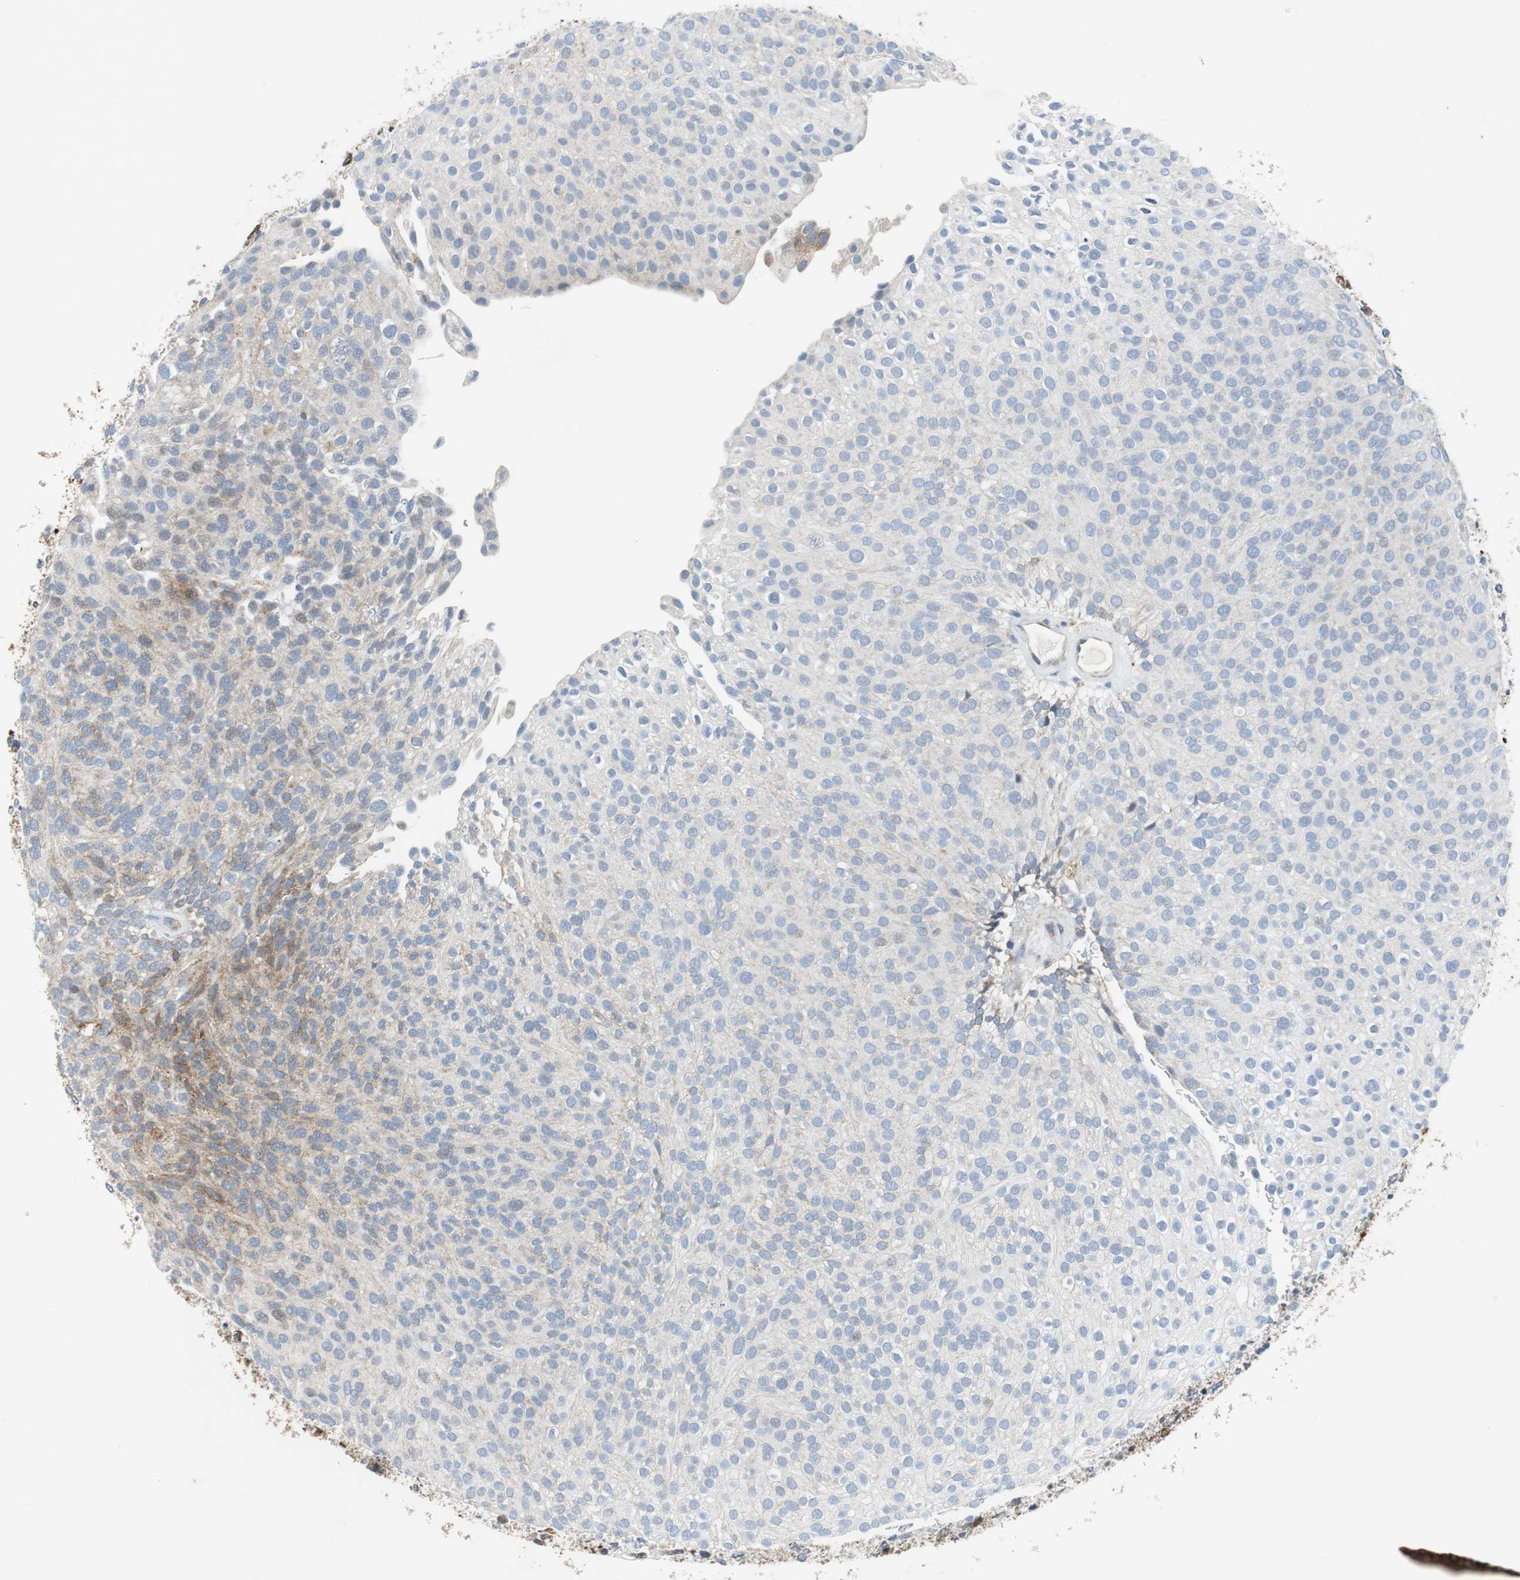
{"staining": {"intensity": "weak", "quantity": "<25%", "location": "cytoplasmic/membranous"}, "tissue": "urothelial cancer", "cell_type": "Tumor cells", "image_type": "cancer", "snomed": [{"axis": "morphology", "description": "Urothelial carcinoma, Low grade"}, {"axis": "topography", "description": "Urinary bladder"}], "caption": "Micrograph shows no protein staining in tumor cells of urothelial cancer tissue.", "gene": "TUBA4A", "patient": {"sex": "male", "age": 78}}